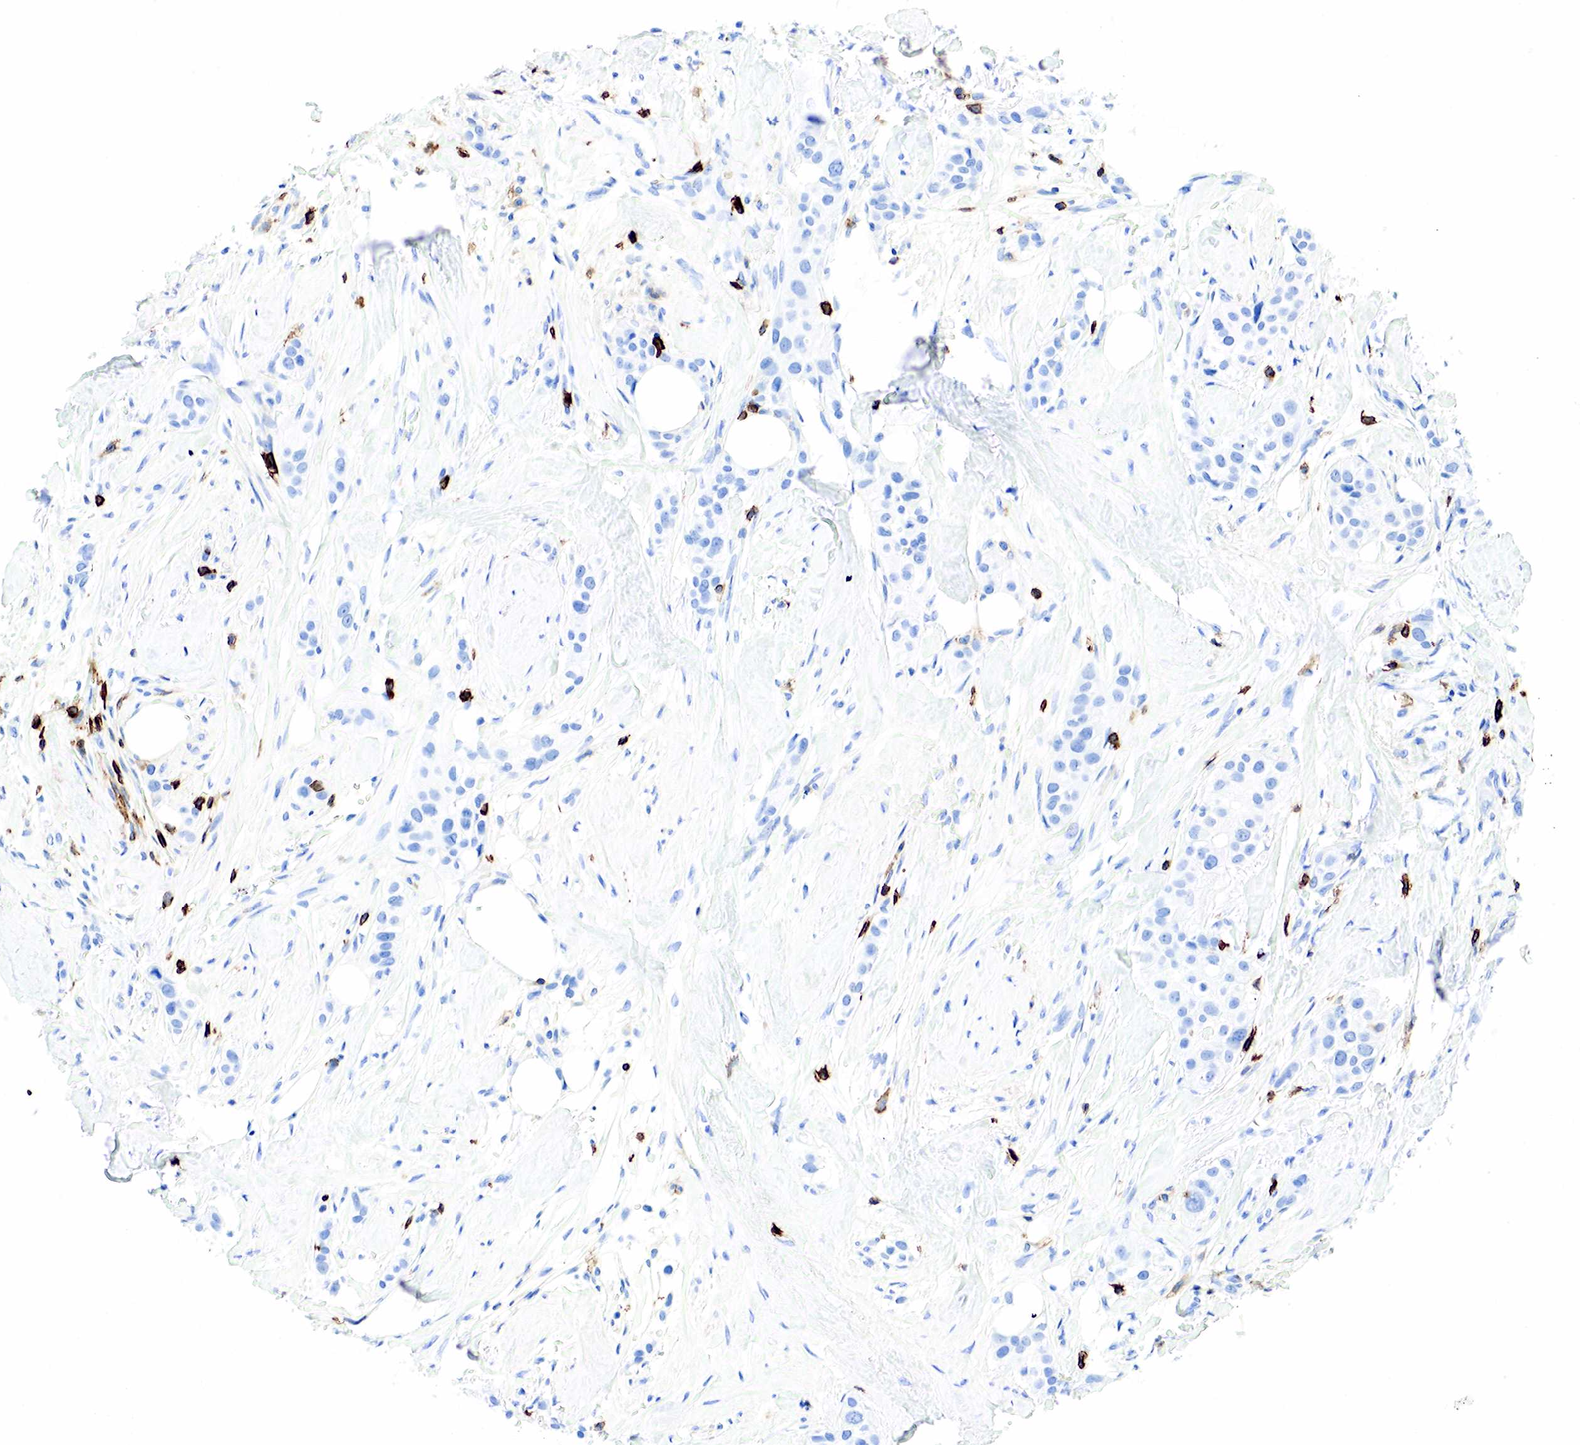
{"staining": {"intensity": "negative", "quantity": "none", "location": "none"}, "tissue": "breast cancer", "cell_type": "Tumor cells", "image_type": "cancer", "snomed": [{"axis": "morphology", "description": "Duct carcinoma"}, {"axis": "topography", "description": "Breast"}], "caption": "Immunohistochemistry (IHC) image of neoplastic tissue: human infiltrating ductal carcinoma (breast) stained with DAB (3,3'-diaminobenzidine) demonstrates no significant protein expression in tumor cells.", "gene": "PTPRC", "patient": {"sex": "female", "age": 45}}